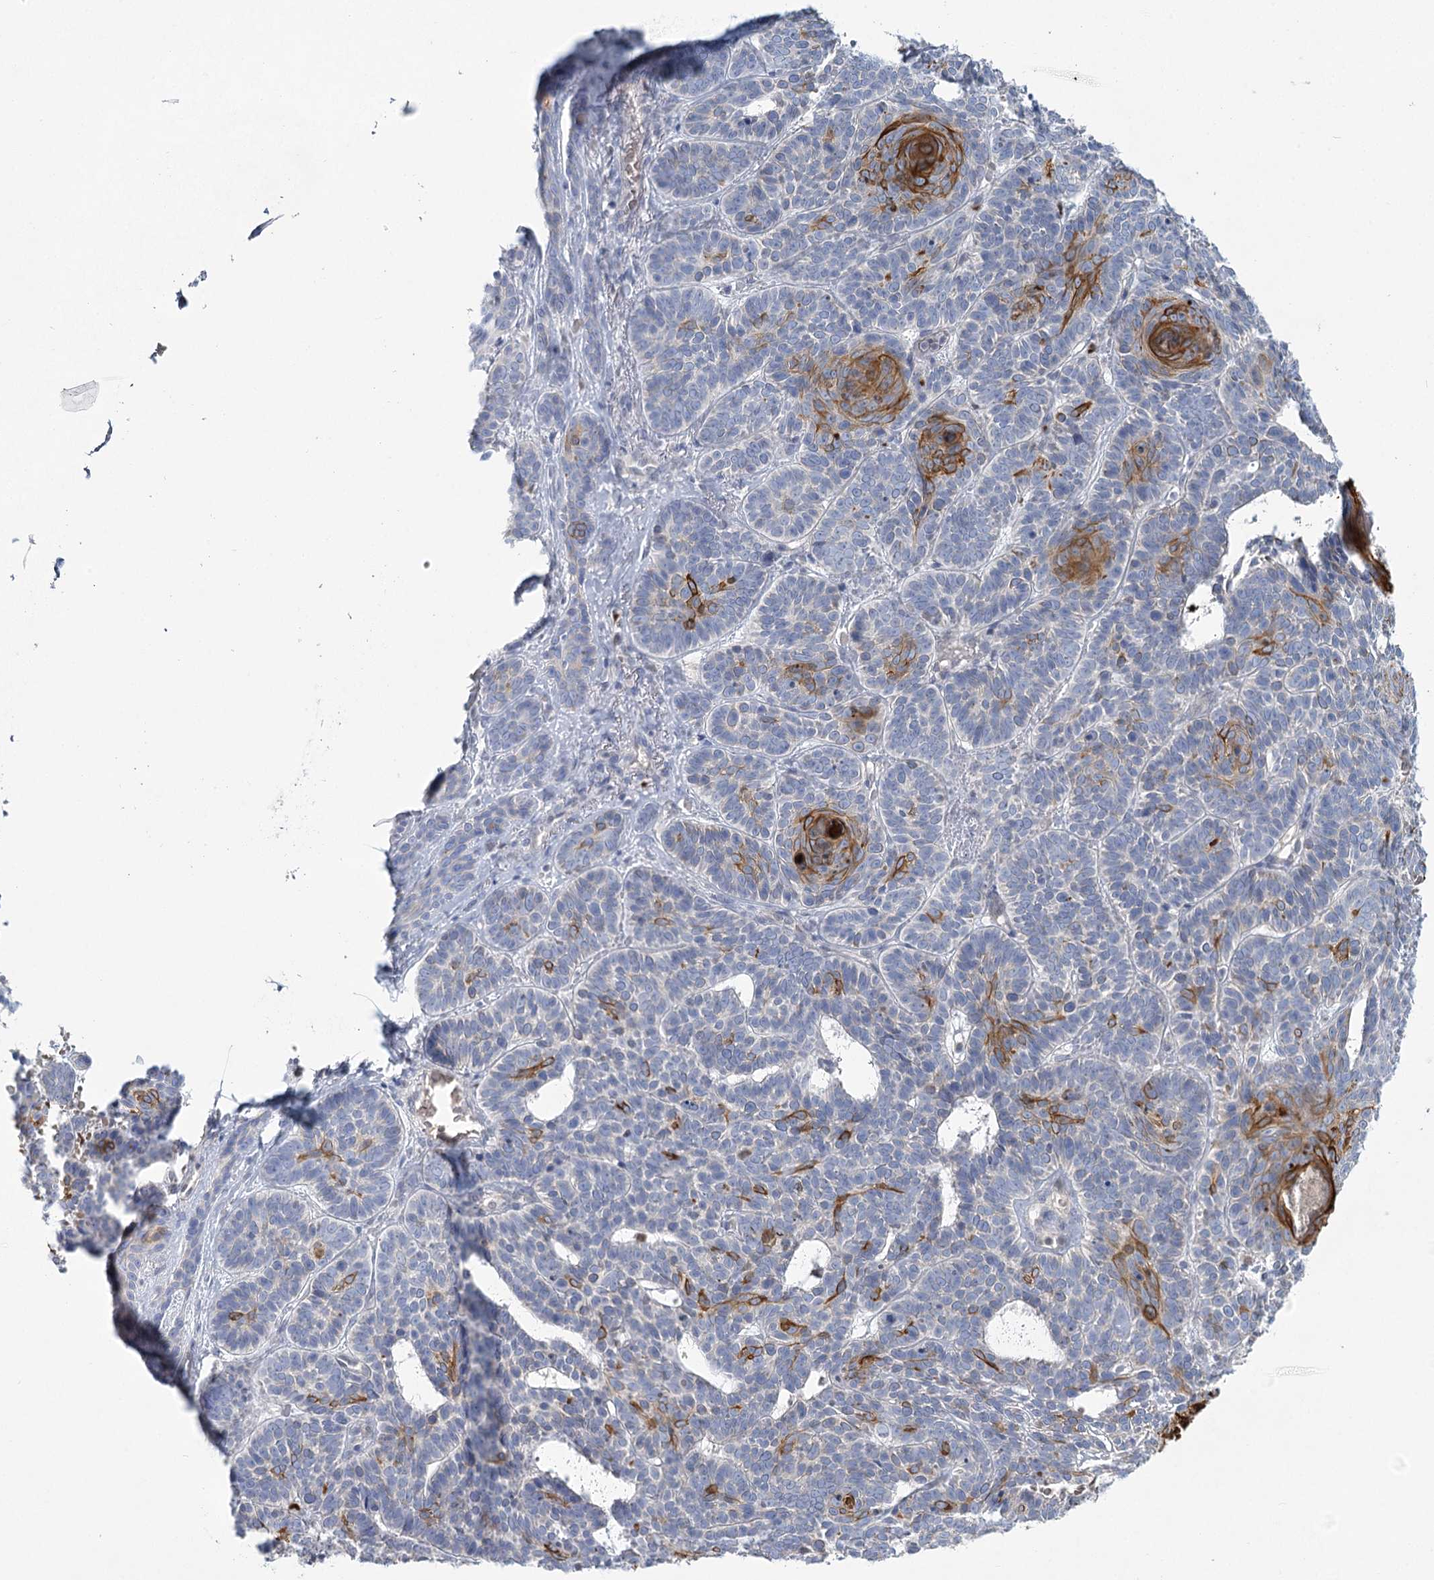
{"staining": {"intensity": "strong", "quantity": "<25%", "location": "cytoplasmic/membranous"}, "tissue": "skin cancer", "cell_type": "Tumor cells", "image_type": "cancer", "snomed": [{"axis": "morphology", "description": "Basal cell carcinoma"}, {"axis": "topography", "description": "Skin"}], "caption": "A photomicrograph of skin cancer (basal cell carcinoma) stained for a protein reveals strong cytoplasmic/membranous brown staining in tumor cells. The protein is shown in brown color, while the nuclei are stained blue.", "gene": "IGSF3", "patient": {"sex": "male", "age": 85}}